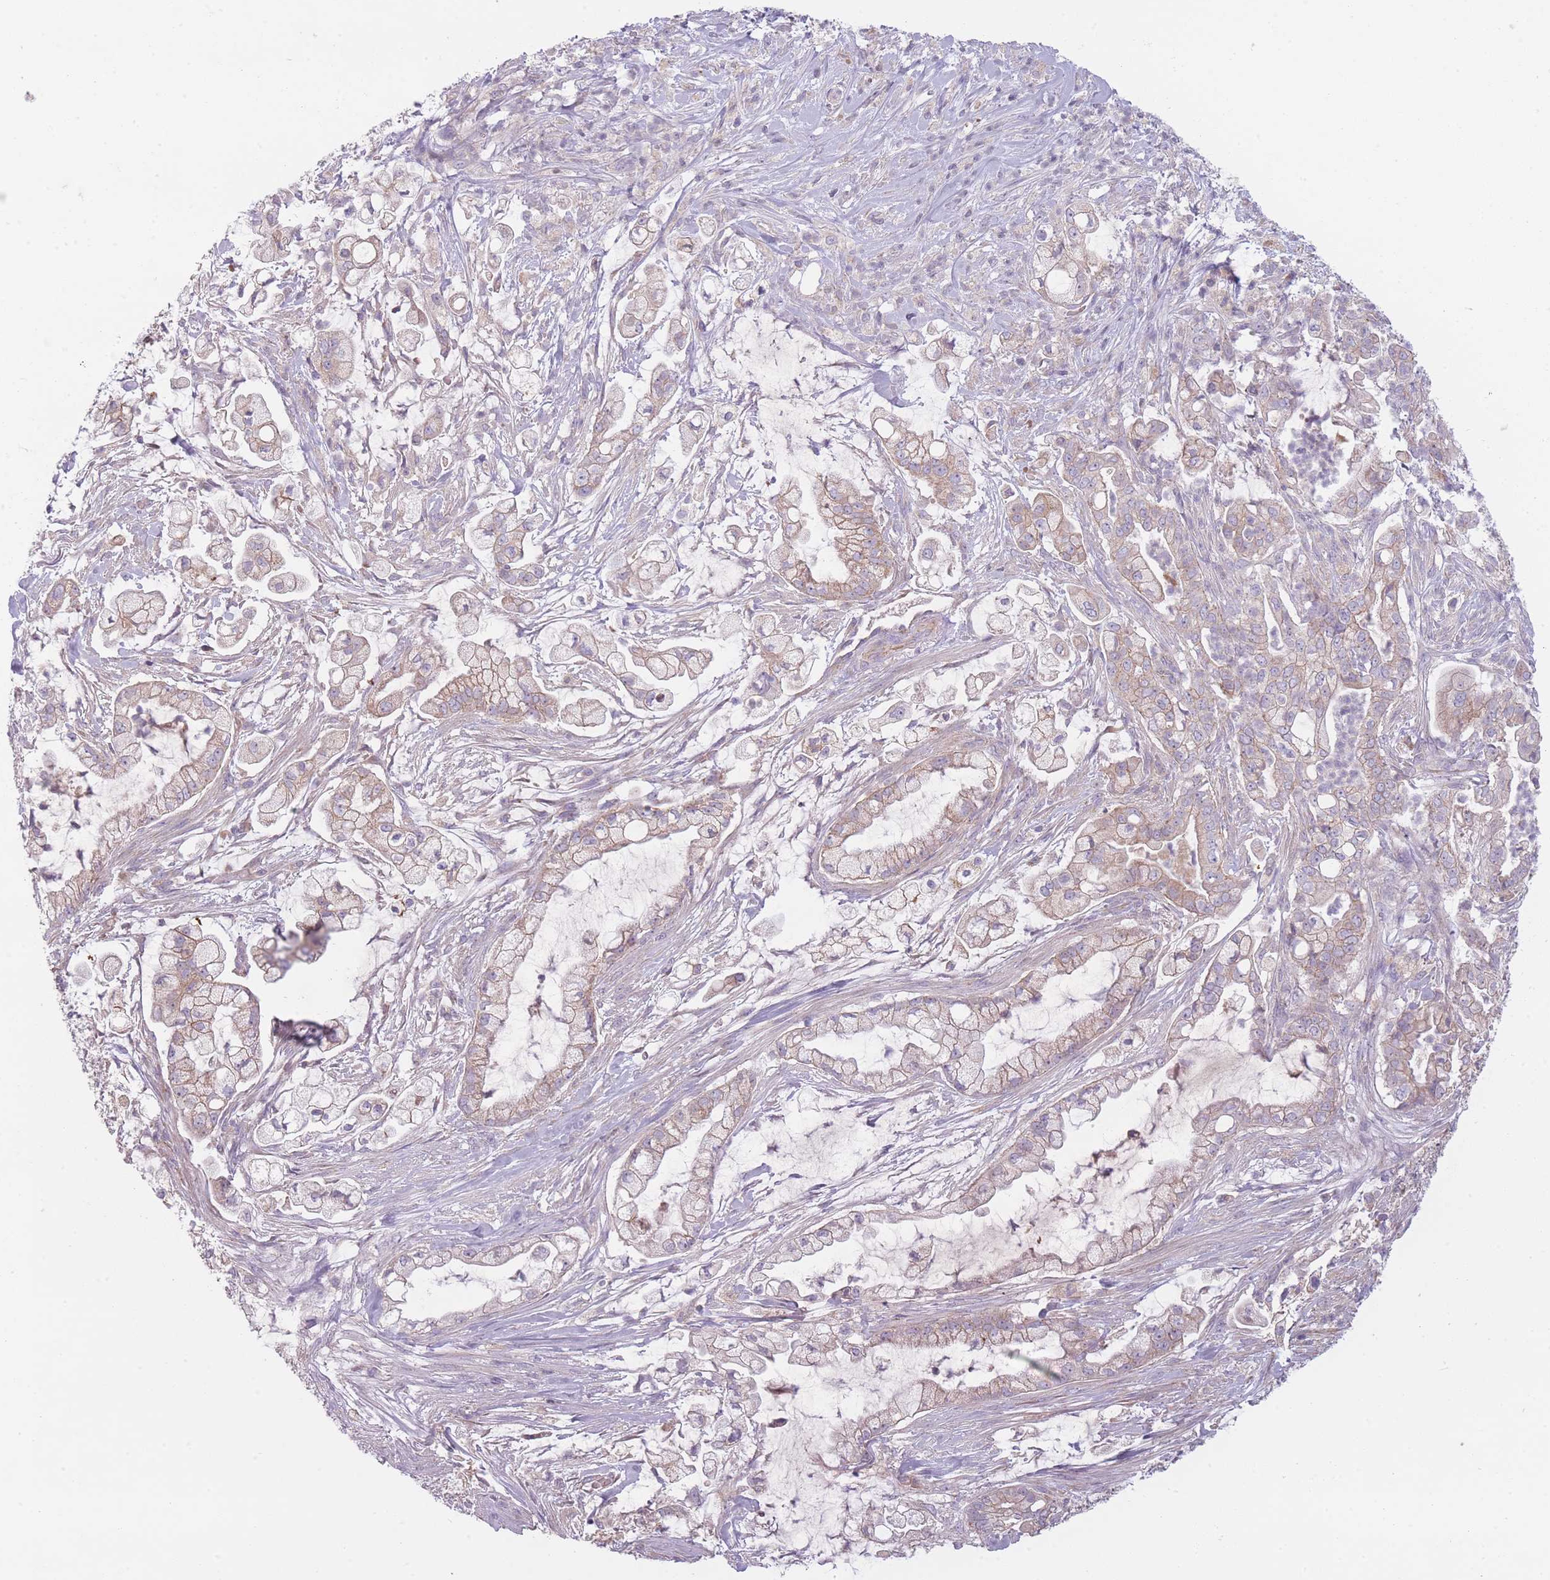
{"staining": {"intensity": "weak", "quantity": "<25%", "location": "cytoplasmic/membranous"}, "tissue": "pancreatic cancer", "cell_type": "Tumor cells", "image_type": "cancer", "snomed": [{"axis": "morphology", "description": "Adenocarcinoma, NOS"}, {"axis": "topography", "description": "Pancreas"}], "caption": "This is a micrograph of IHC staining of adenocarcinoma (pancreatic), which shows no staining in tumor cells. (DAB (3,3'-diaminobenzidine) immunohistochemistry (IHC) visualized using brightfield microscopy, high magnification).", "gene": "NT5DC2", "patient": {"sex": "female", "age": 69}}